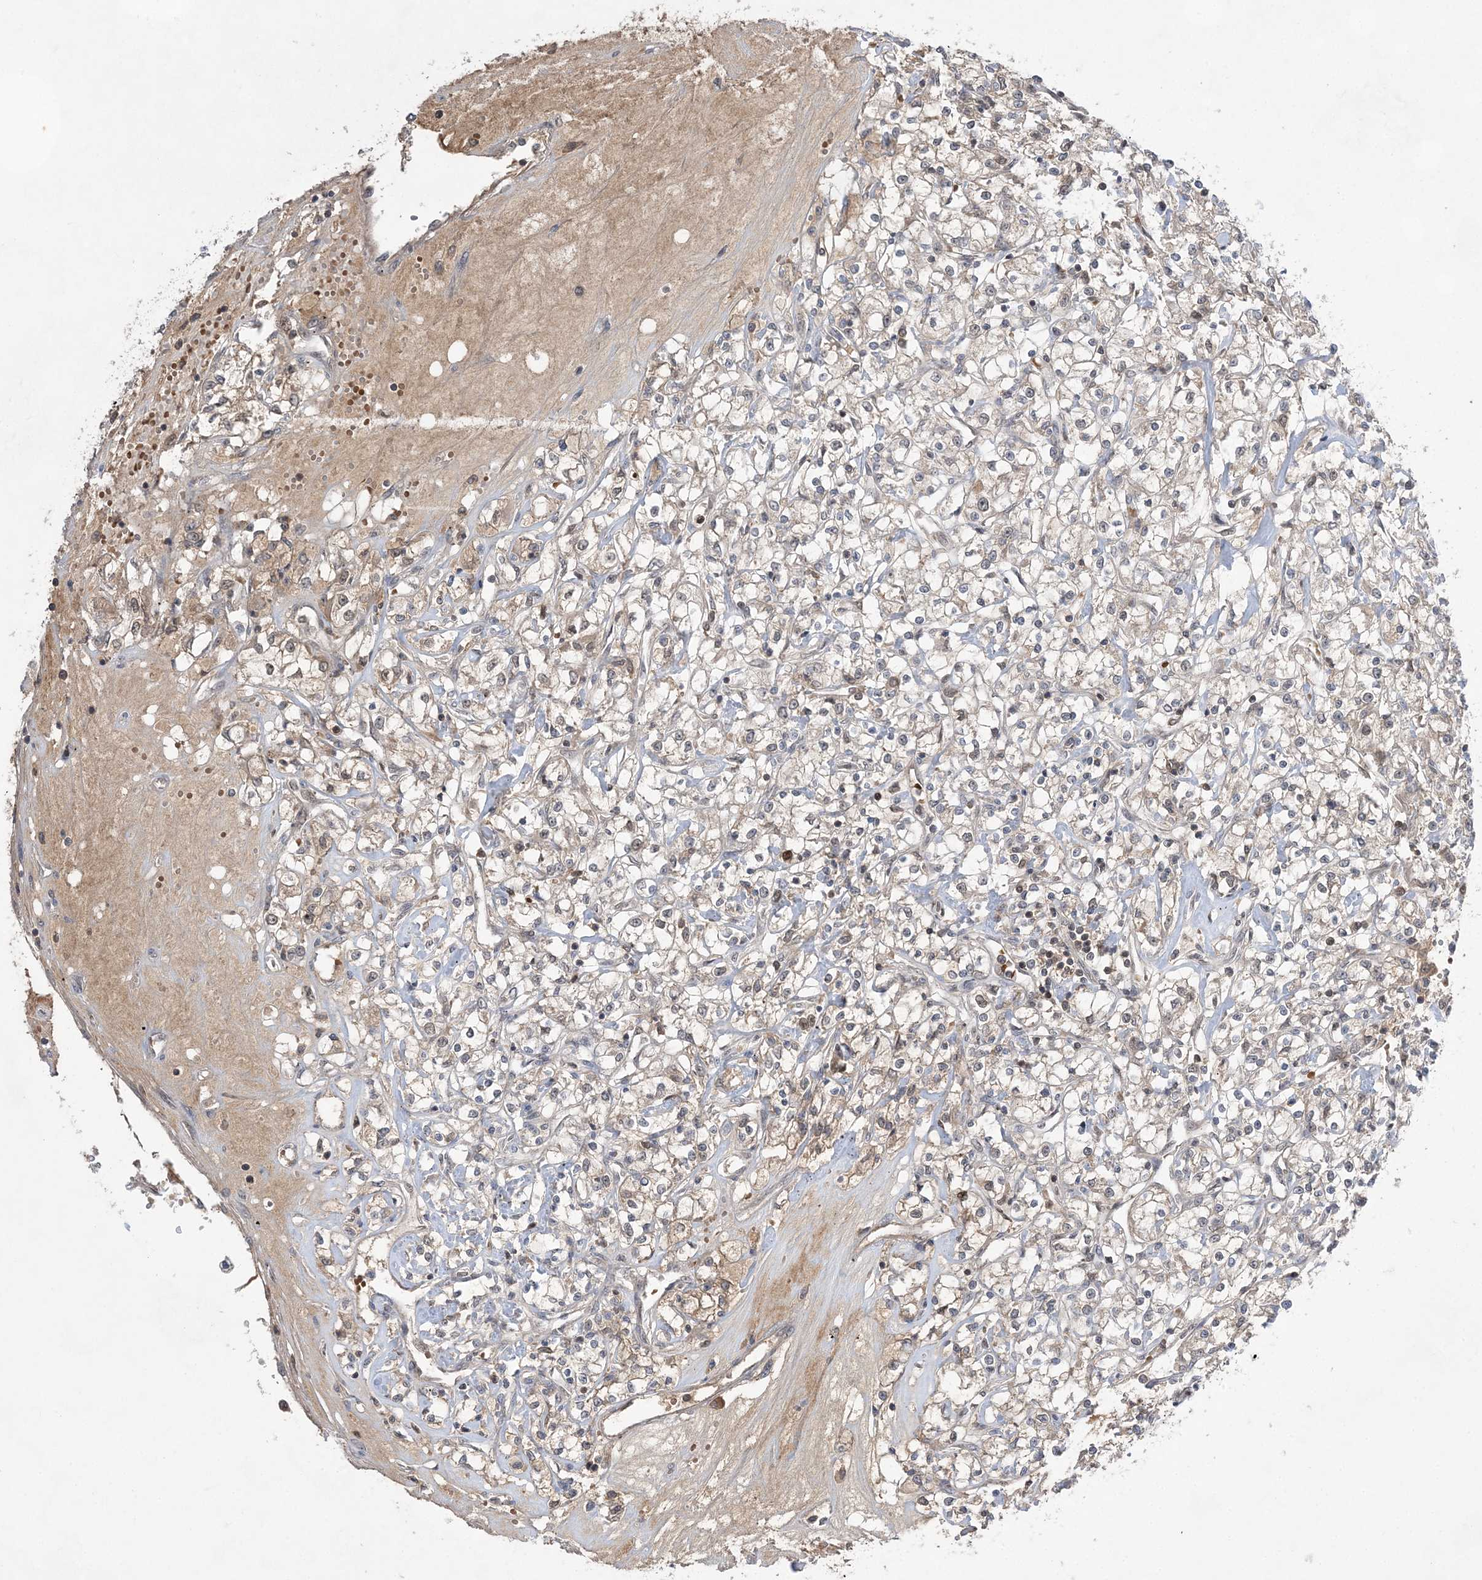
{"staining": {"intensity": "weak", "quantity": "<25%", "location": "cytoplasmic/membranous"}, "tissue": "renal cancer", "cell_type": "Tumor cells", "image_type": "cancer", "snomed": [{"axis": "morphology", "description": "Adenocarcinoma, NOS"}, {"axis": "topography", "description": "Kidney"}], "caption": "A photomicrograph of adenocarcinoma (renal) stained for a protein demonstrates no brown staining in tumor cells.", "gene": "TMEM132B", "patient": {"sex": "female", "age": 59}}